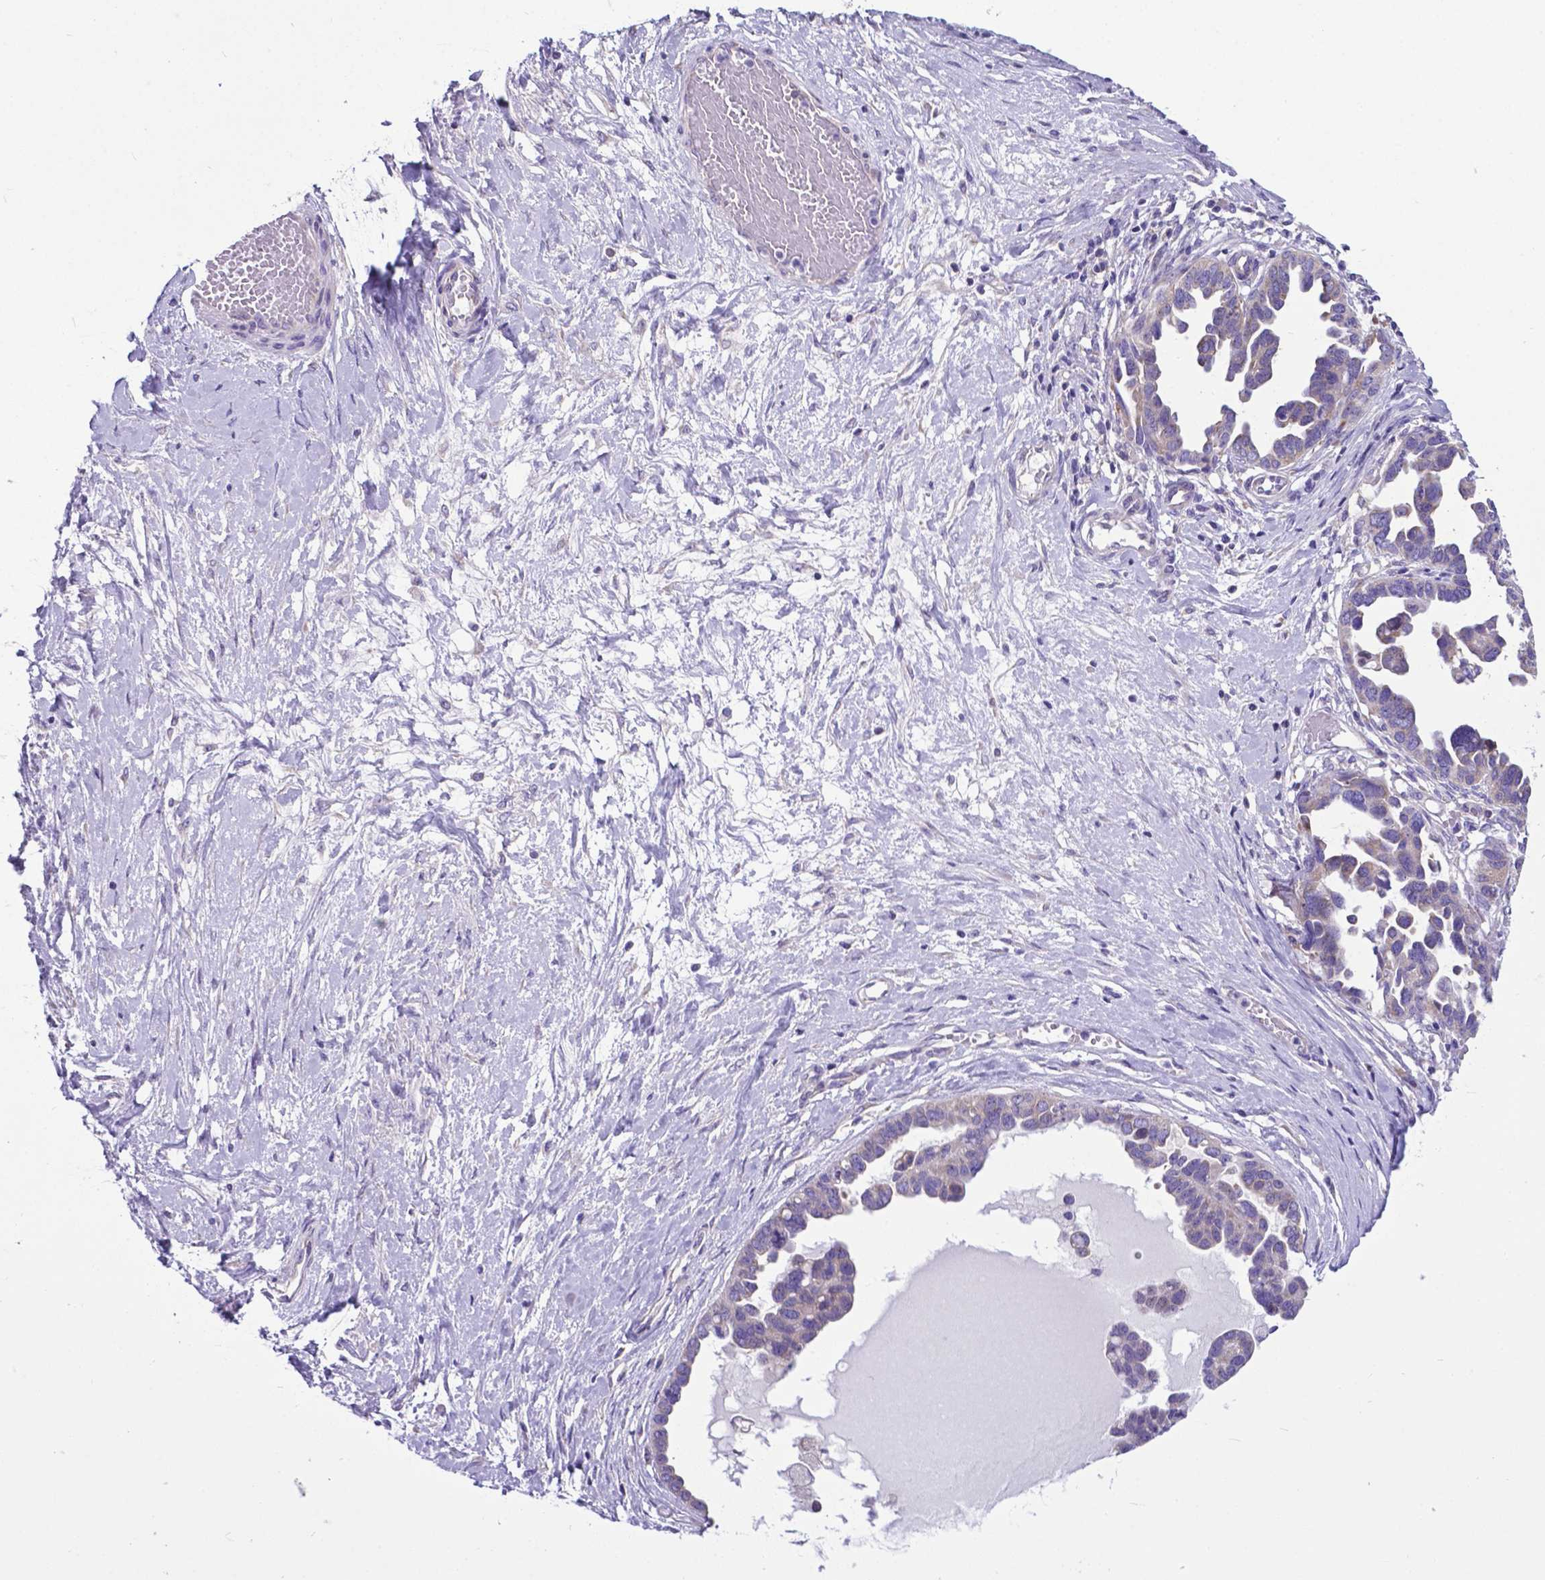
{"staining": {"intensity": "weak", "quantity": ">75%", "location": "cytoplasmic/membranous"}, "tissue": "ovarian cancer", "cell_type": "Tumor cells", "image_type": "cancer", "snomed": [{"axis": "morphology", "description": "Cystadenocarcinoma, serous, NOS"}, {"axis": "topography", "description": "Ovary"}], "caption": "Immunohistochemistry image of human ovarian serous cystadenocarcinoma stained for a protein (brown), which demonstrates low levels of weak cytoplasmic/membranous expression in about >75% of tumor cells.", "gene": "RPL6", "patient": {"sex": "female", "age": 54}}